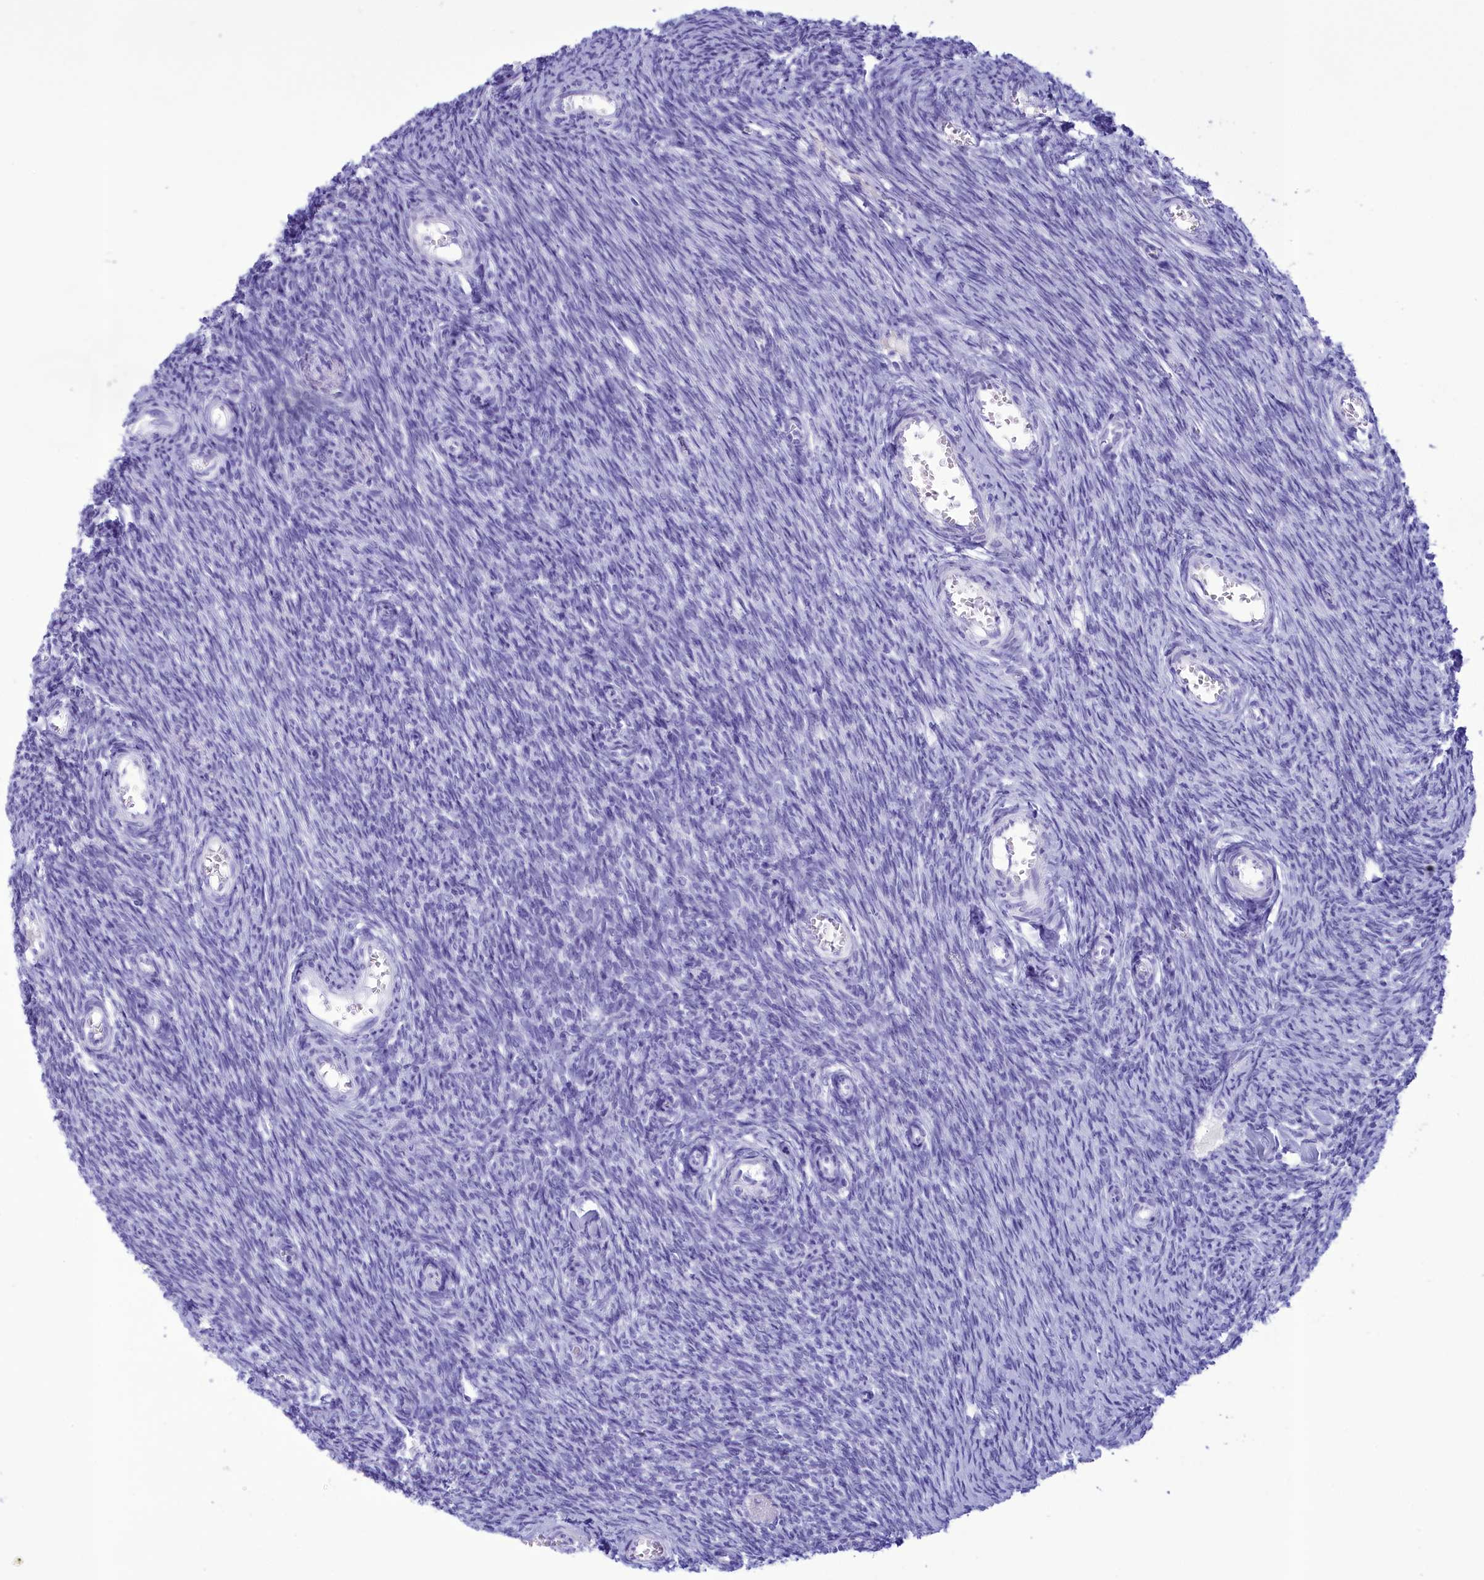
{"staining": {"intensity": "negative", "quantity": "none", "location": "none"}, "tissue": "ovary", "cell_type": "Follicle cells", "image_type": "normal", "snomed": [{"axis": "morphology", "description": "Normal tissue, NOS"}, {"axis": "topography", "description": "Ovary"}], "caption": "IHC histopathology image of normal ovary: ovary stained with DAB exhibits no significant protein staining in follicle cells.", "gene": "BRI3", "patient": {"sex": "female", "age": 44}}